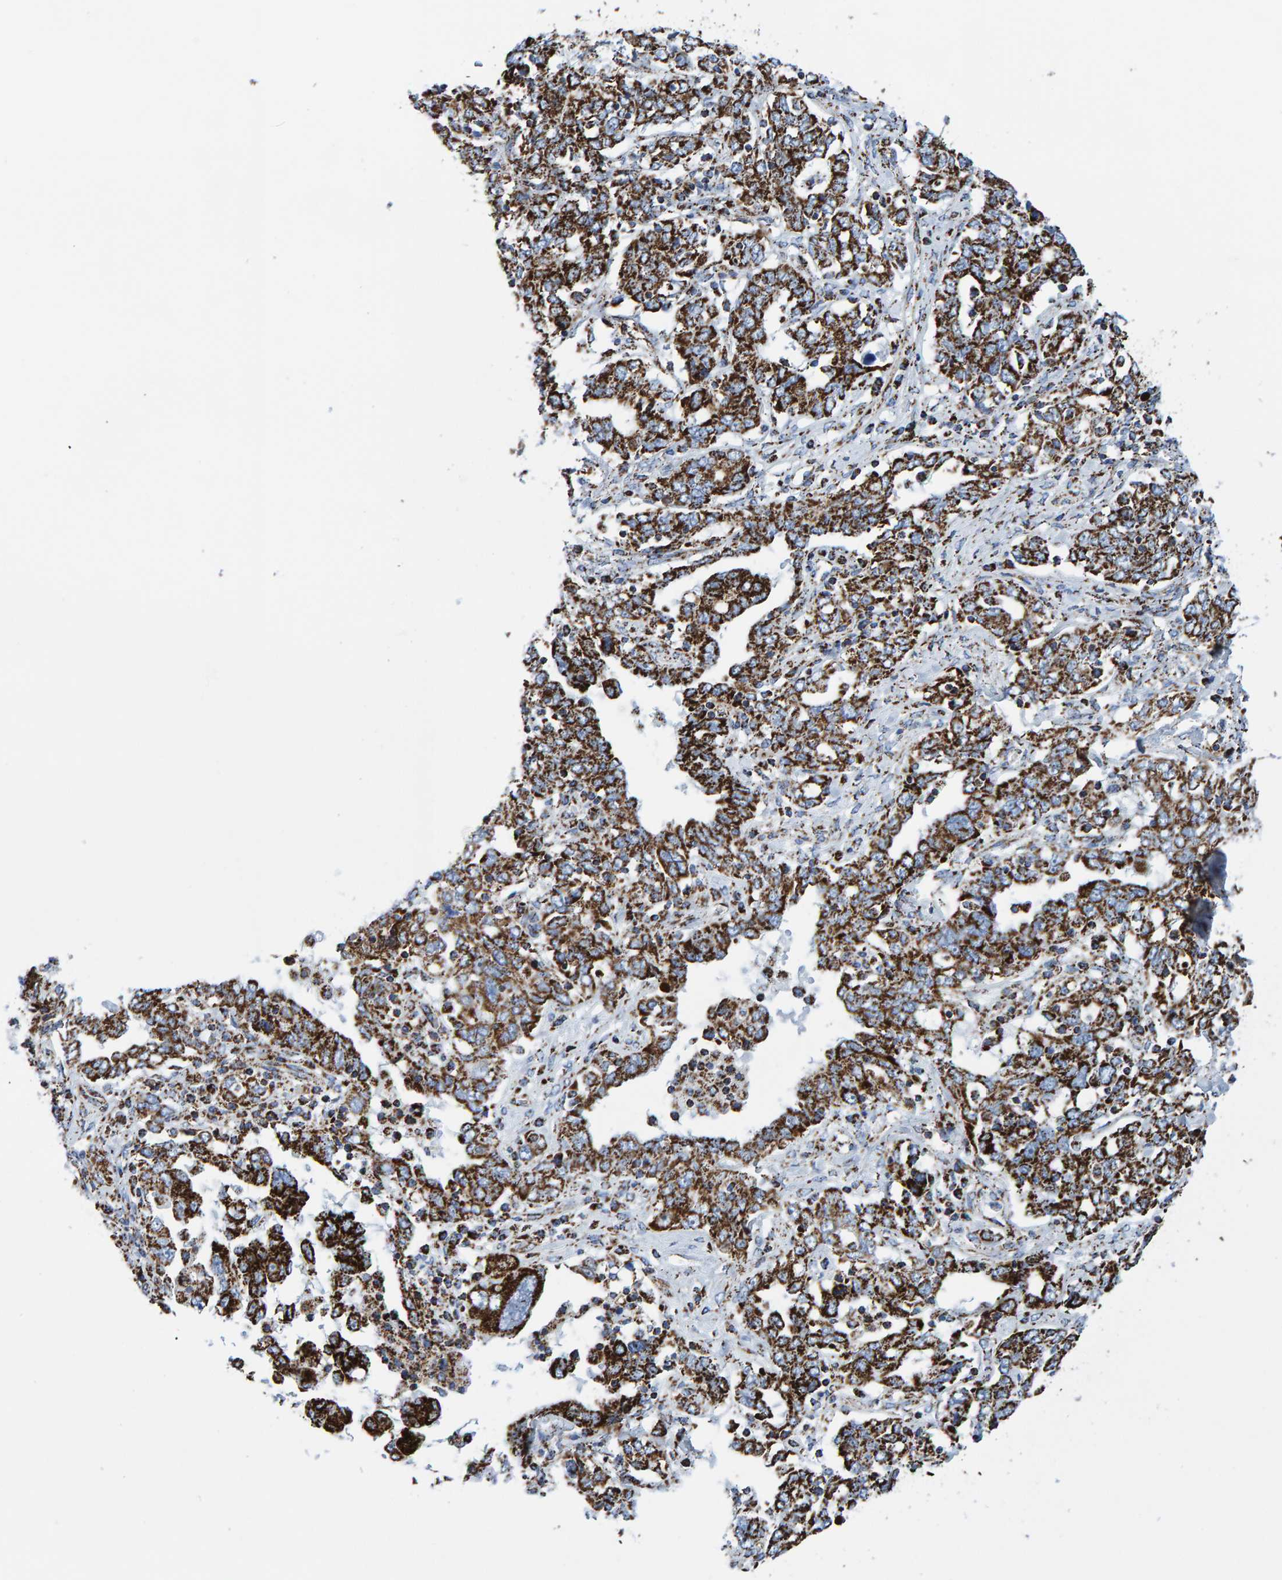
{"staining": {"intensity": "strong", "quantity": ">75%", "location": "cytoplasmic/membranous"}, "tissue": "ovarian cancer", "cell_type": "Tumor cells", "image_type": "cancer", "snomed": [{"axis": "morphology", "description": "Cystadenocarcinoma, mucinous, NOS"}, {"axis": "topography", "description": "Ovary"}], "caption": "This image demonstrates immunohistochemistry (IHC) staining of human ovarian cancer, with high strong cytoplasmic/membranous staining in approximately >75% of tumor cells.", "gene": "ENSG00000262660", "patient": {"sex": "female", "age": 73}}